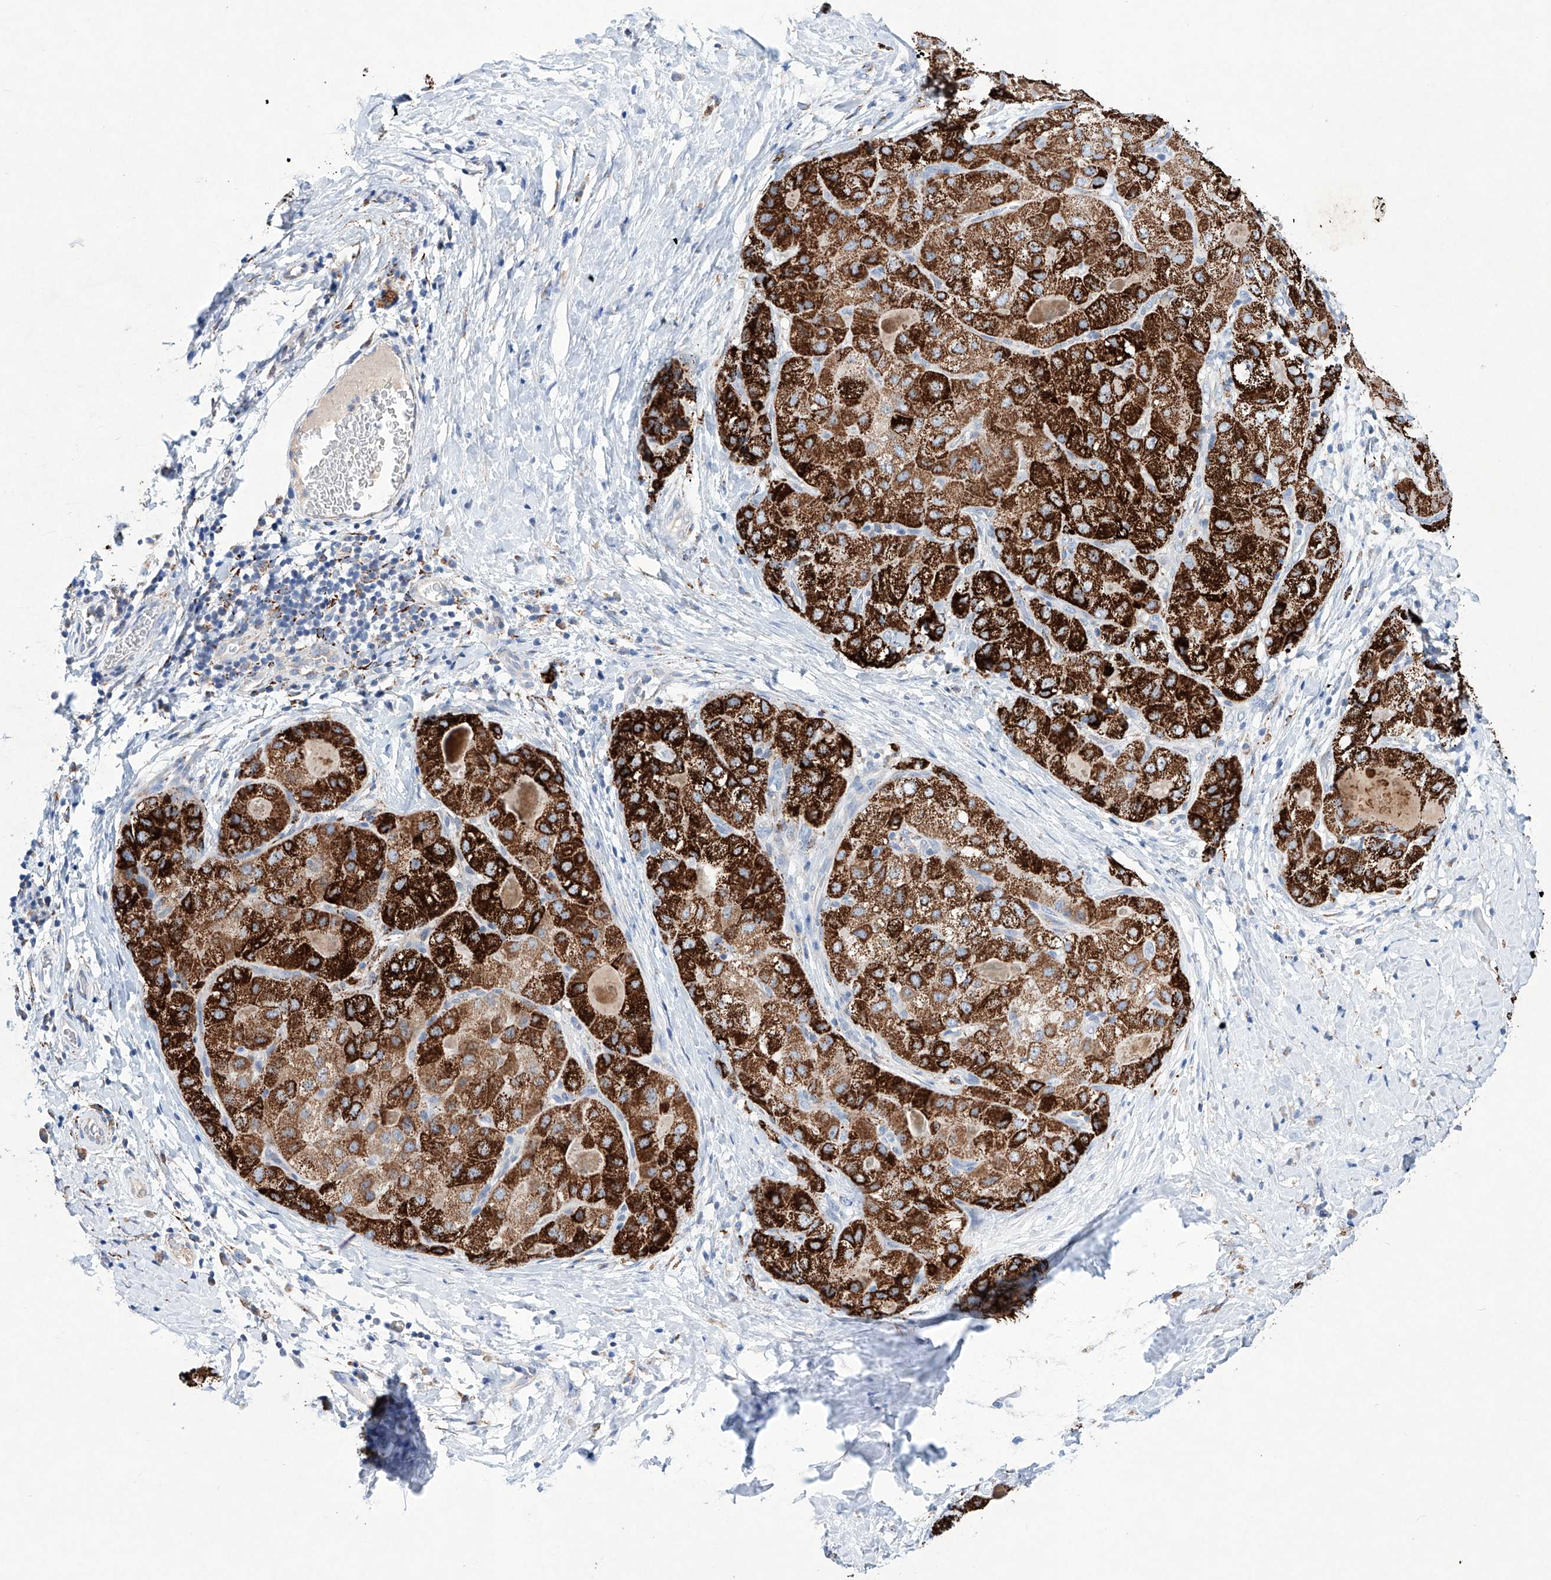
{"staining": {"intensity": "strong", "quantity": ">75%", "location": "cytoplasmic/membranous"}, "tissue": "liver cancer", "cell_type": "Tumor cells", "image_type": "cancer", "snomed": [{"axis": "morphology", "description": "Carcinoma, Hepatocellular, NOS"}, {"axis": "topography", "description": "Liver"}], "caption": "Protein expression analysis of liver hepatocellular carcinoma demonstrates strong cytoplasmic/membranous expression in about >75% of tumor cells. The staining is performed using DAB (3,3'-diaminobenzidine) brown chromogen to label protein expression. The nuclei are counter-stained blue using hematoxylin.", "gene": "NRROS", "patient": {"sex": "male", "age": 80}}